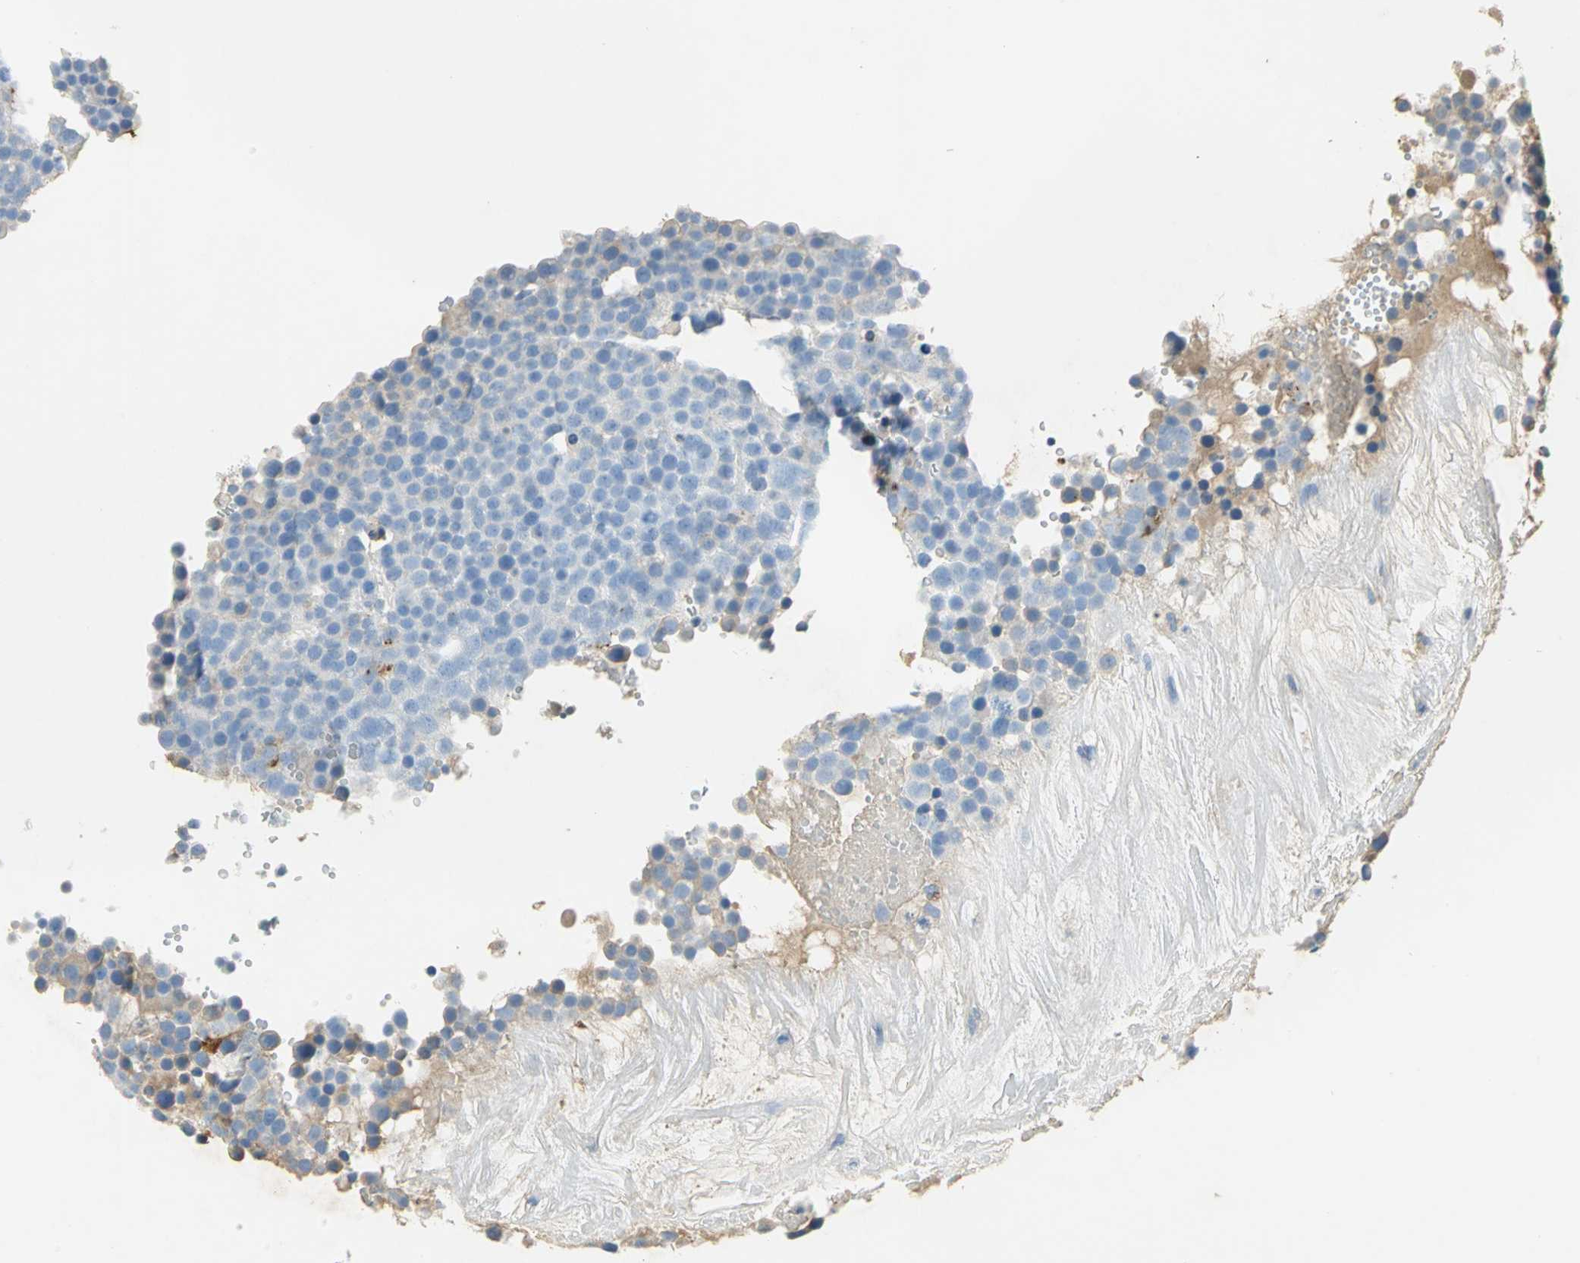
{"staining": {"intensity": "weak", "quantity": "<25%", "location": "cytoplasmic/membranous"}, "tissue": "testis cancer", "cell_type": "Tumor cells", "image_type": "cancer", "snomed": [{"axis": "morphology", "description": "Seminoma, NOS"}, {"axis": "topography", "description": "Testis"}], "caption": "High power microscopy micrograph of an IHC histopathology image of testis seminoma, revealing no significant staining in tumor cells.", "gene": "ANXA4", "patient": {"sex": "male", "age": 71}}